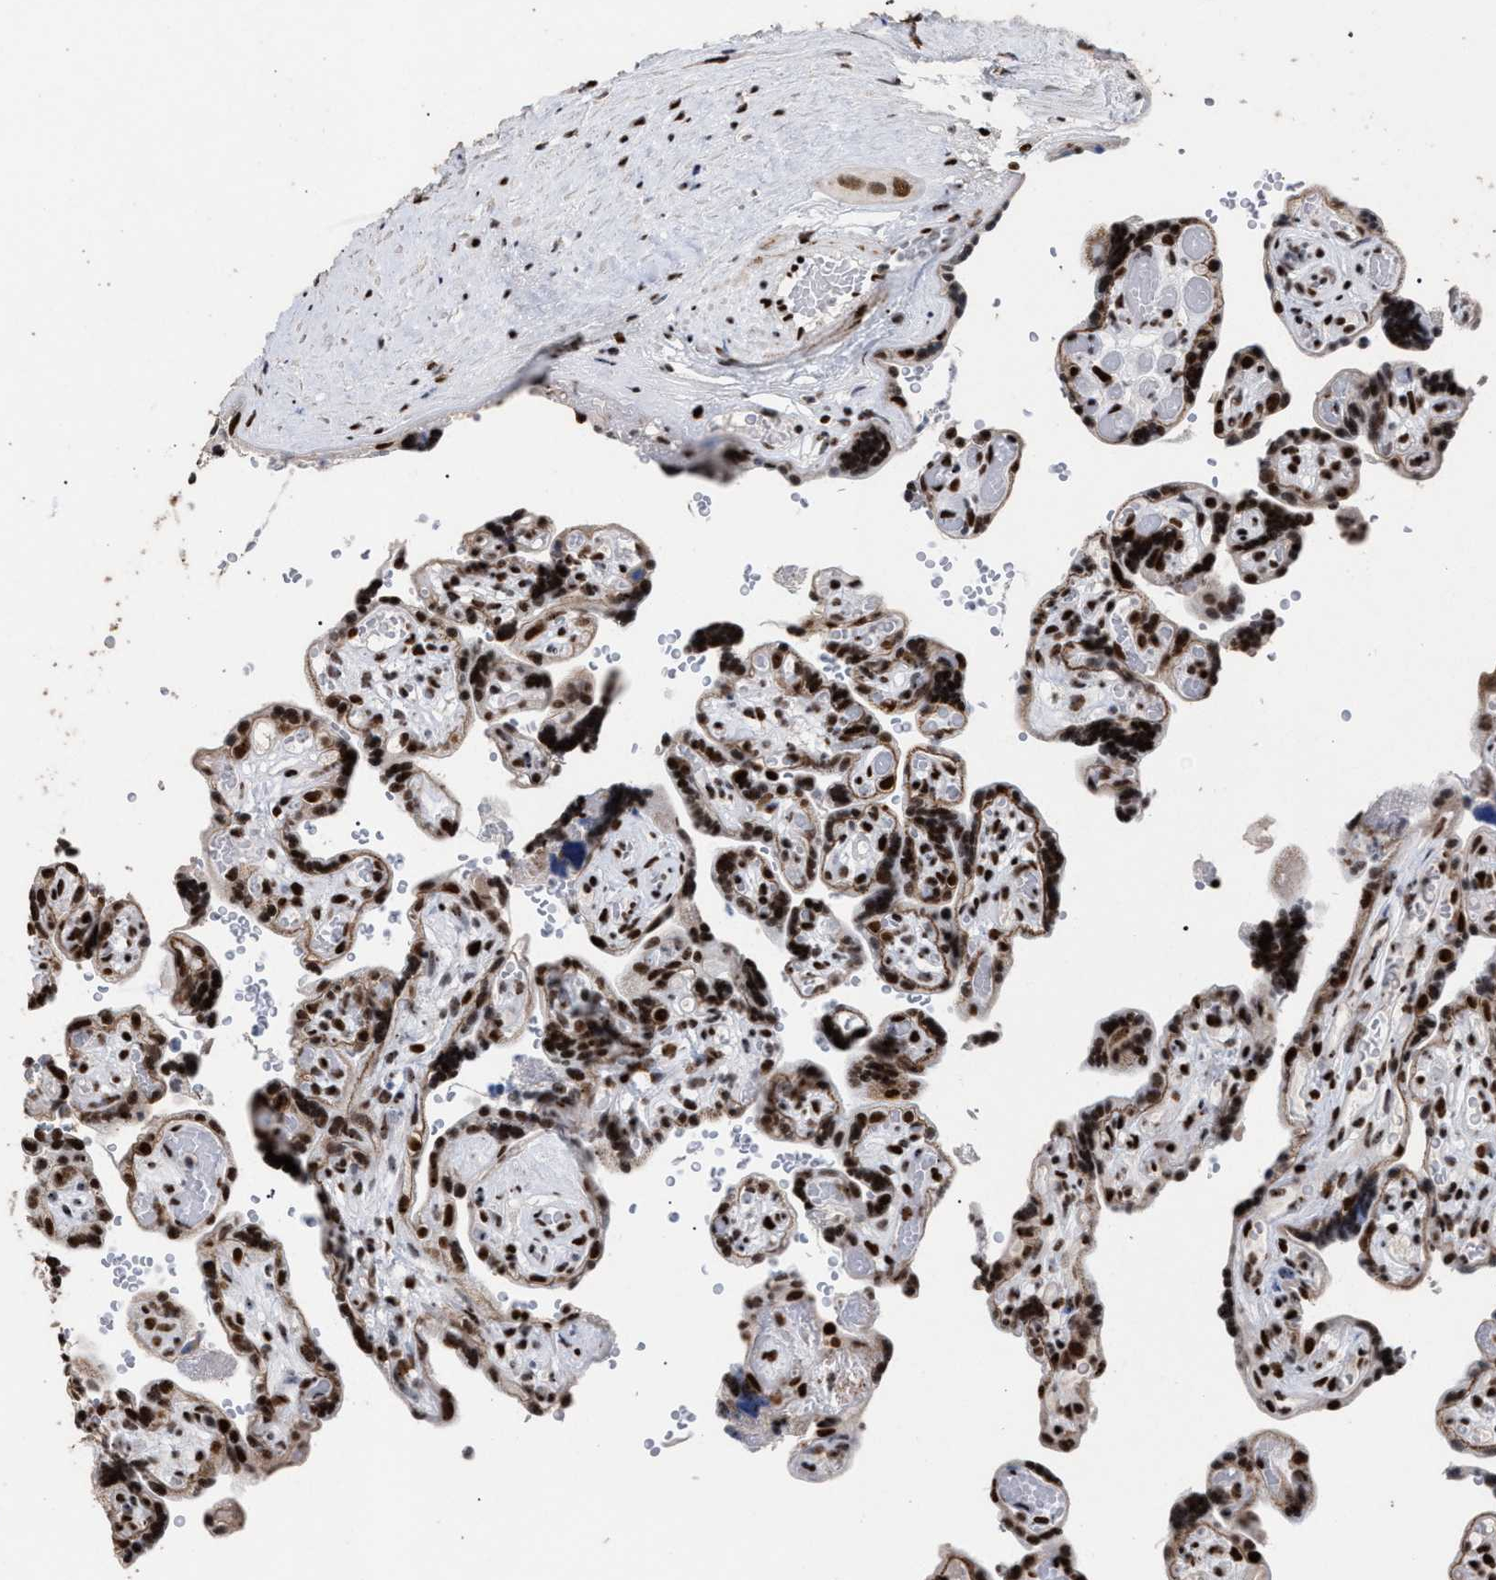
{"staining": {"intensity": "strong", "quantity": ">75%", "location": "nuclear"}, "tissue": "placenta", "cell_type": "Decidual cells", "image_type": "normal", "snomed": [{"axis": "morphology", "description": "Normal tissue, NOS"}, {"axis": "topography", "description": "Placenta"}], "caption": "Strong nuclear protein staining is present in about >75% of decidual cells in placenta.", "gene": "TP53BP1", "patient": {"sex": "female", "age": 30}}